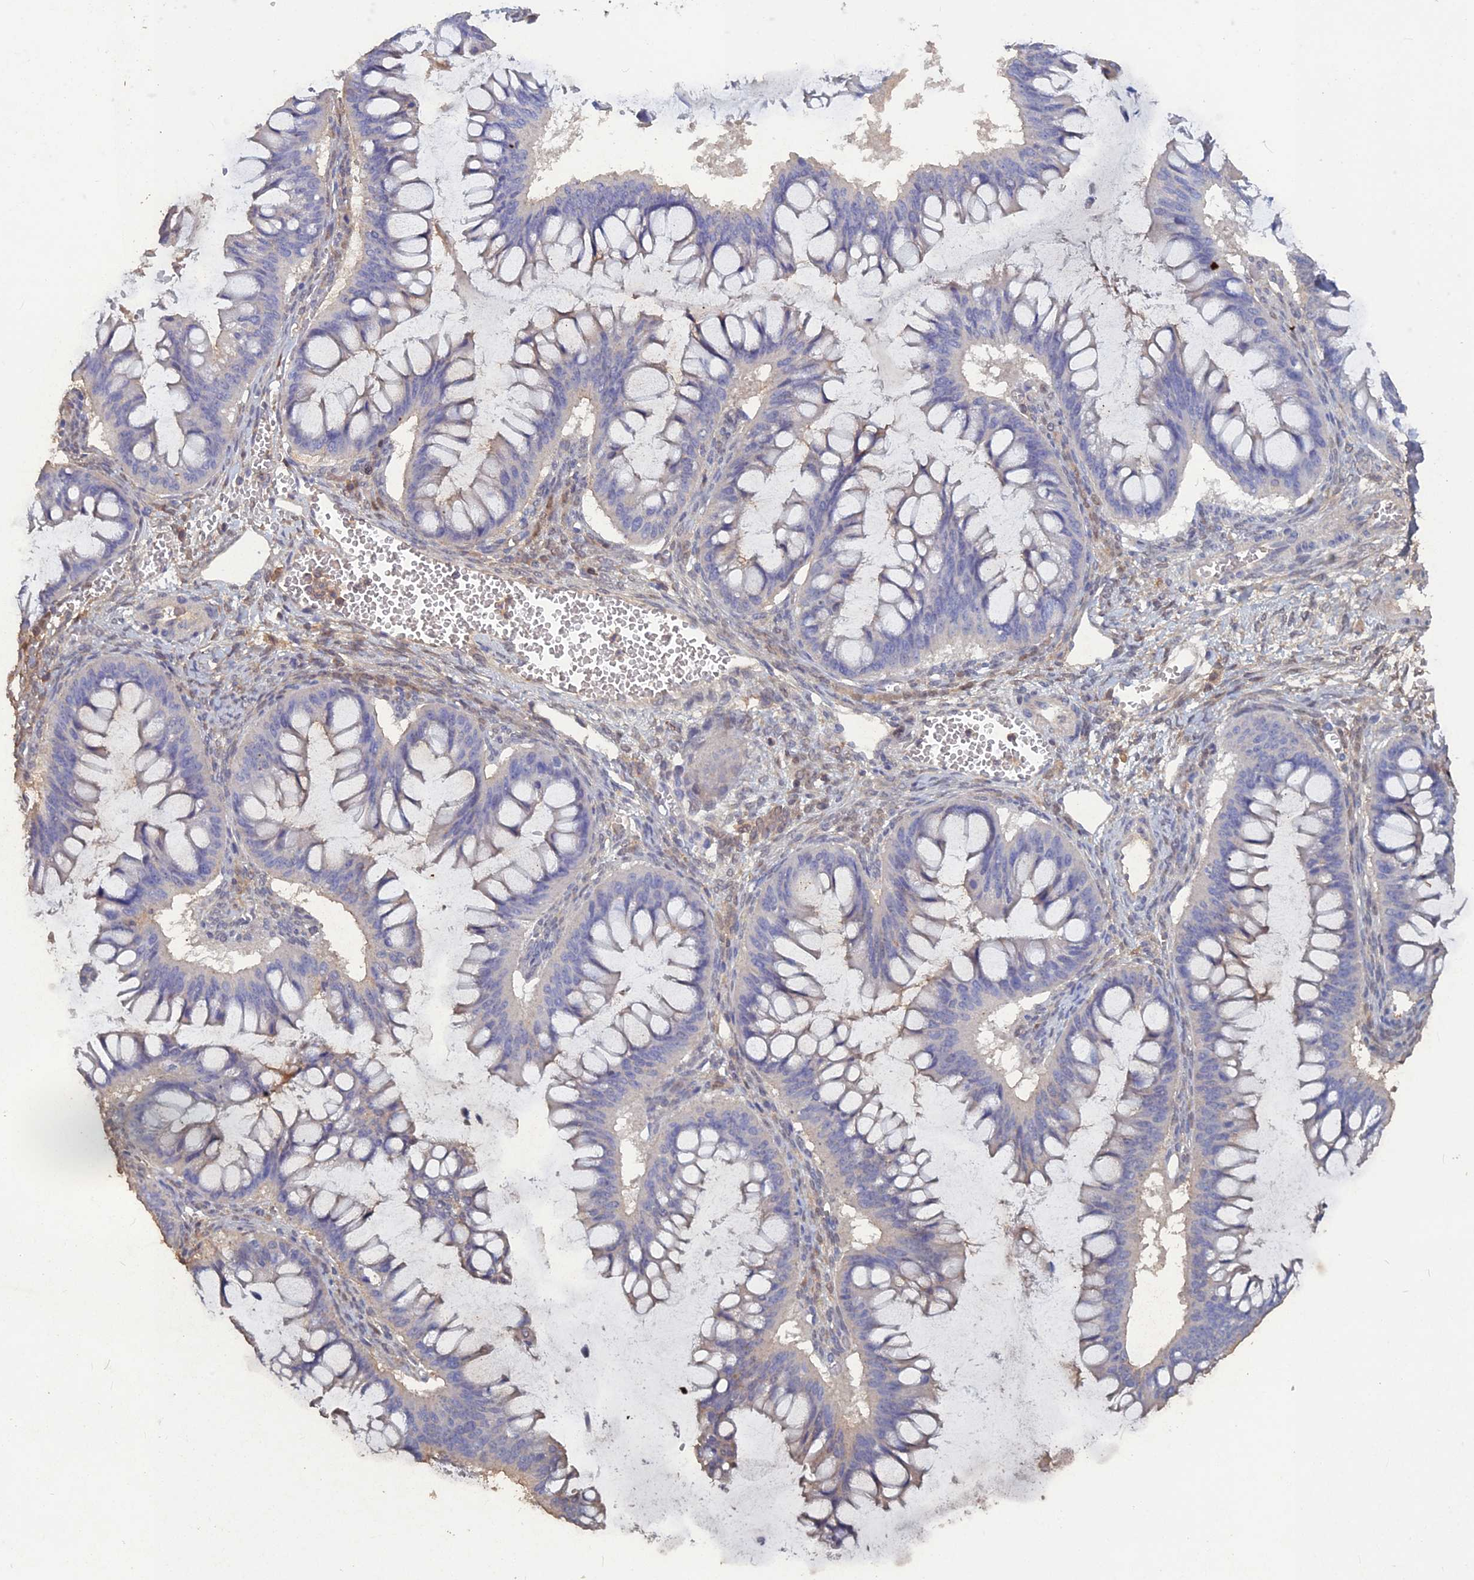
{"staining": {"intensity": "negative", "quantity": "none", "location": "none"}, "tissue": "ovarian cancer", "cell_type": "Tumor cells", "image_type": "cancer", "snomed": [{"axis": "morphology", "description": "Cystadenocarcinoma, mucinous, NOS"}, {"axis": "topography", "description": "Ovary"}], "caption": "This image is of mucinous cystadenocarcinoma (ovarian) stained with immunohistochemistry (IHC) to label a protein in brown with the nuclei are counter-stained blue. There is no expression in tumor cells.", "gene": "BLVRA", "patient": {"sex": "female", "age": 73}}